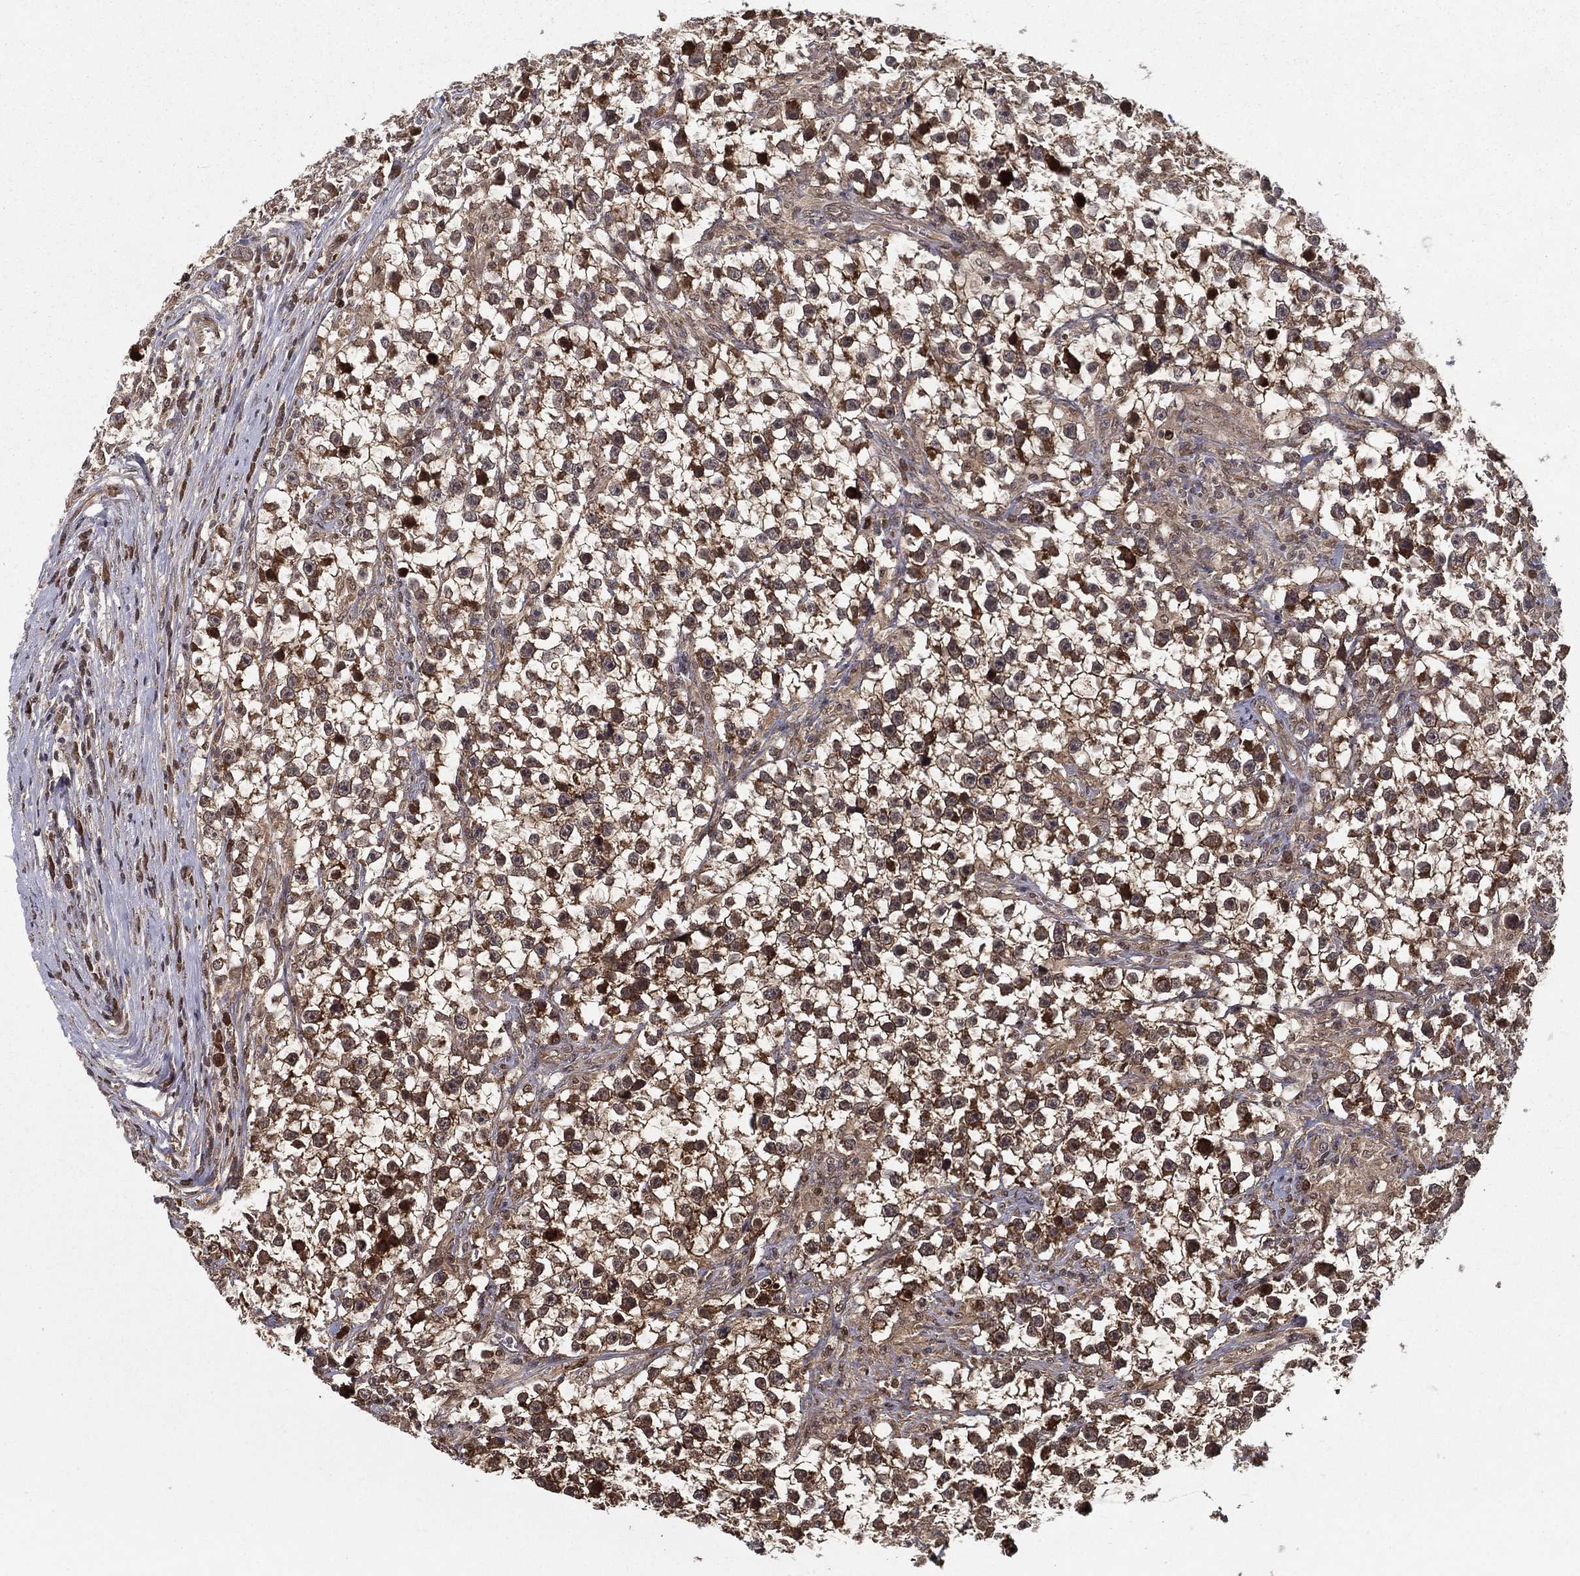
{"staining": {"intensity": "moderate", "quantity": "25%-75%", "location": "cytoplasmic/membranous,nuclear"}, "tissue": "testis cancer", "cell_type": "Tumor cells", "image_type": "cancer", "snomed": [{"axis": "morphology", "description": "Seminoma, NOS"}, {"axis": "topography", "description": "Testis"}], "caption": "IHC (DAB (3,3'-diaminobenzidine)) staining of human testis cancer reveals moderate cytoplasmic/membranous and nuclear protein staining in approximately 25%-75% of tumor cells. The staining is performed using DAB (3,3'-diaminobenzidine) brown chromogen to label protein expression. The nuclei are counter-stained blue using hematoxylin.", "gene": "SLC6A6", "patient": {"sex": "male", "age": 59}}